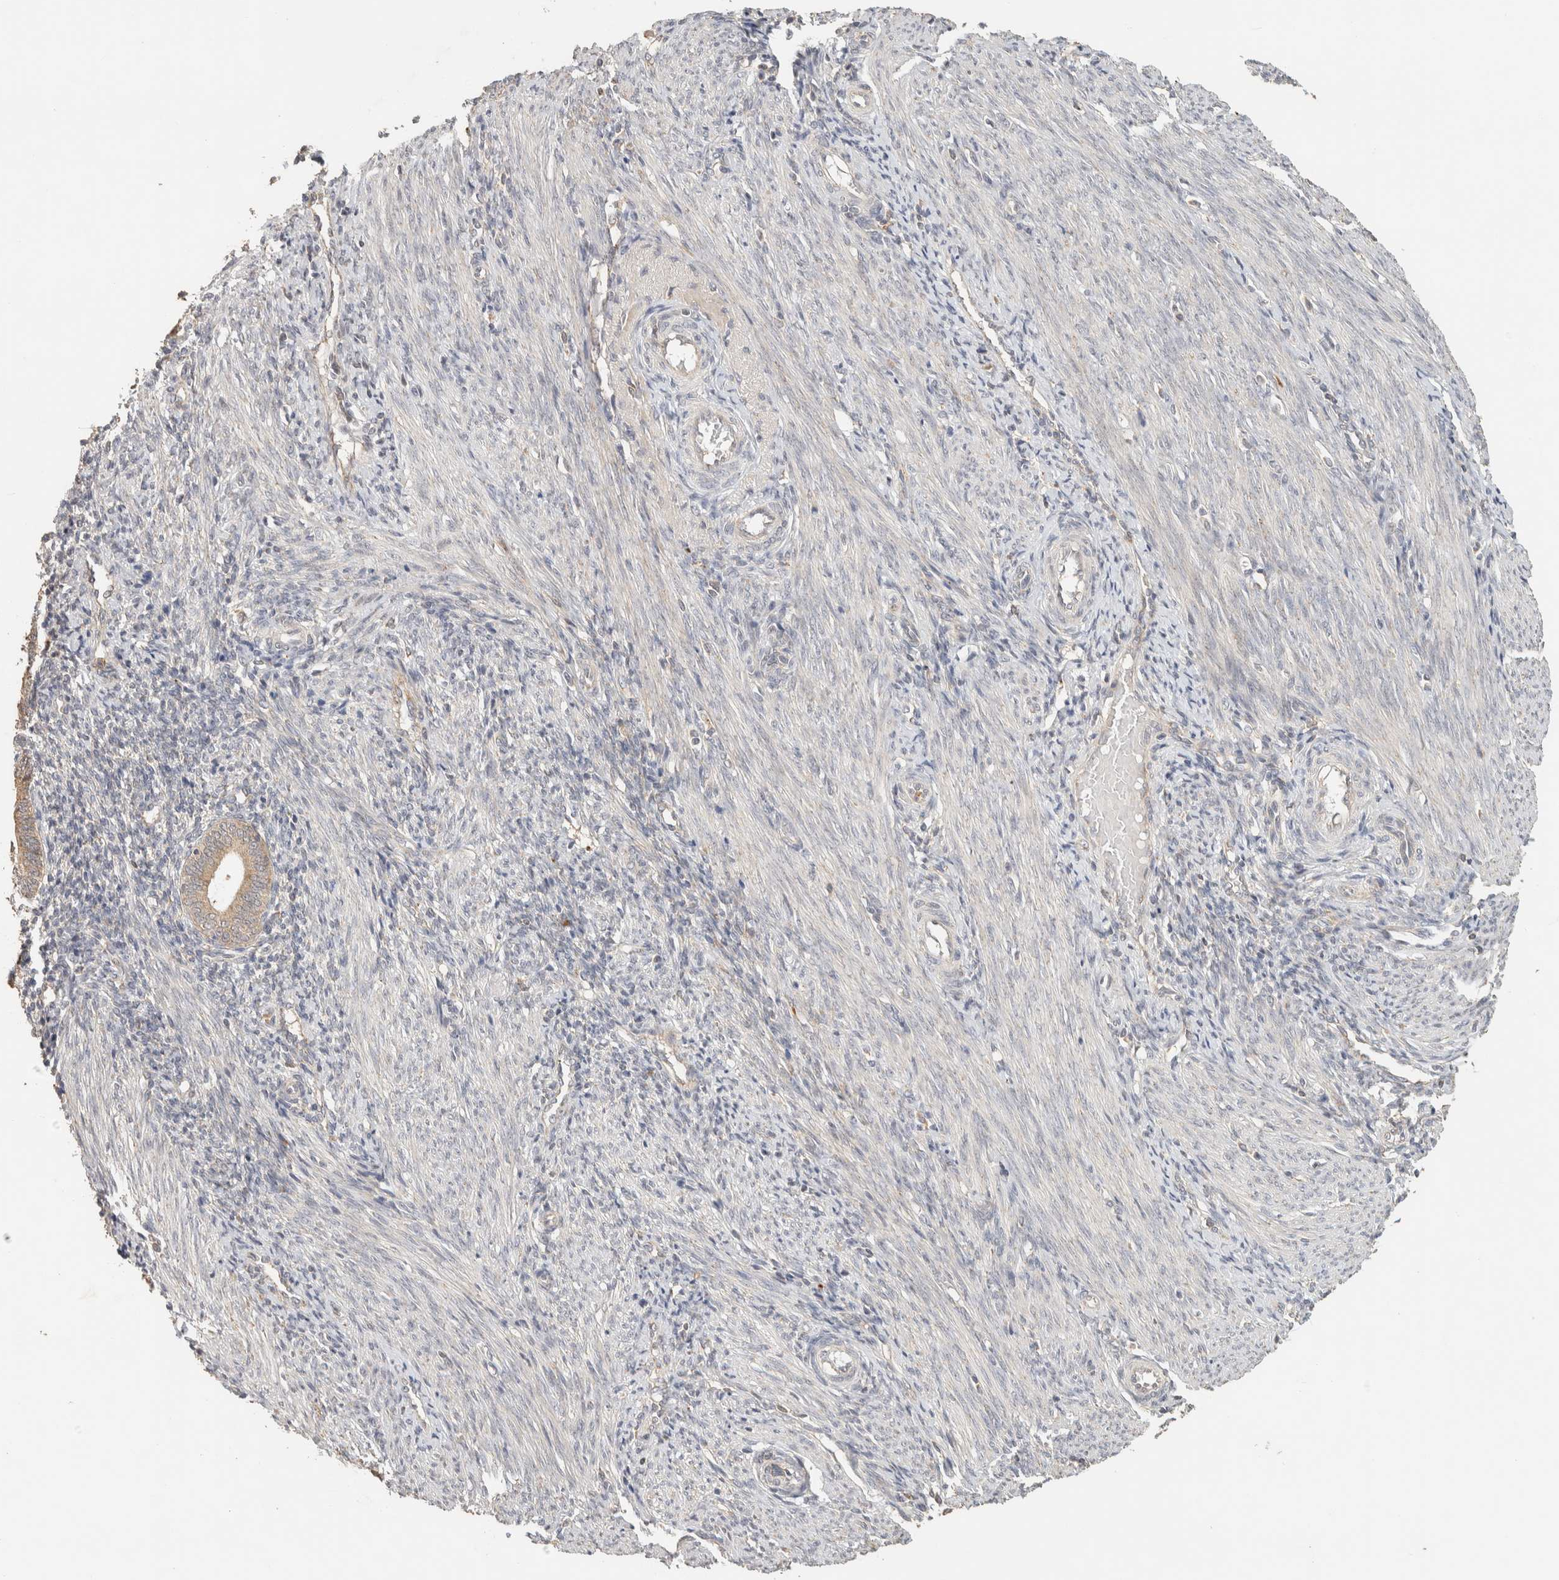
{"staining": {"intensity": "weak", "quantity": "<25%", "location": "cytoplasmic/membranous"}, "tissue": "endometrium", "cell_type": "Cells in endometrial stroma", "image_type": "normal", "snomed": [{"axis": "morphology", "description": "Normal tissue, NOS"}, {"axis": "topography", "description": "Uterus"}, {"axis": "topography", "description": "Endometrium"}], "caption": "An immunohistochemistry image of normal endometrium is shown. There is no staining in cells in endometrial stroma of endometrium. Brightfield microscopy of immunohistochemistry stained with DAB (3,3'-diaminobenzidine) (brown) and hematoxylin (blue), captured at high magnification.", "gene": "ITPA", "patient": {"sex": "female", "age": 33}}